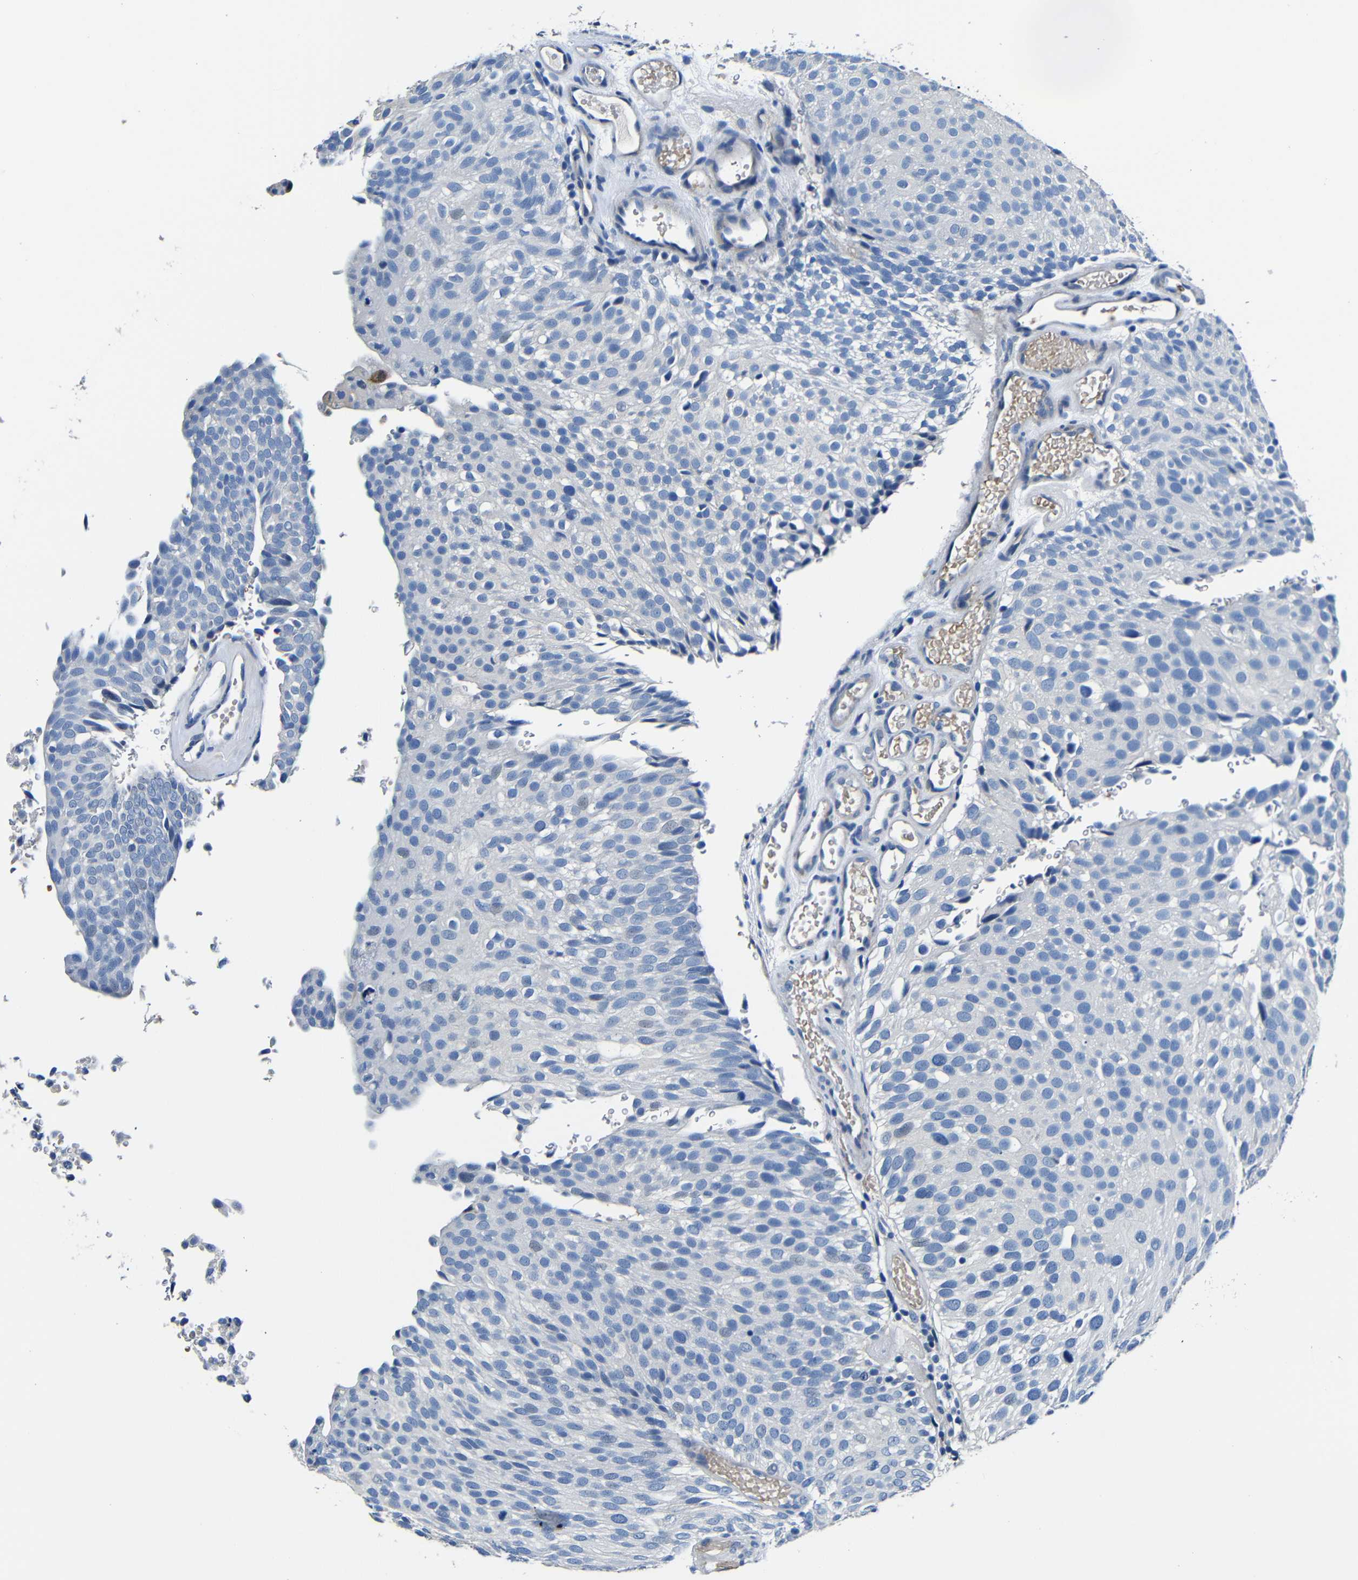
{"staining": {"intensity": "negative", "quantity": "none", "location": "none"}, "tissue": "urothelial cancer", "cell_type": "Tumor cells", "image_type": "cancer", "snomed": [{"axis": "morphology", "description": "Urothelial carcinoma, Low grade"}, {"axis": "topography", "description": "Urinary bladder"}], "caption": "Tumor cells show no significant staining in urothelial cancer.", "gene": "TNFAIP1", "patient": {"sex": "male", "age": 78}}